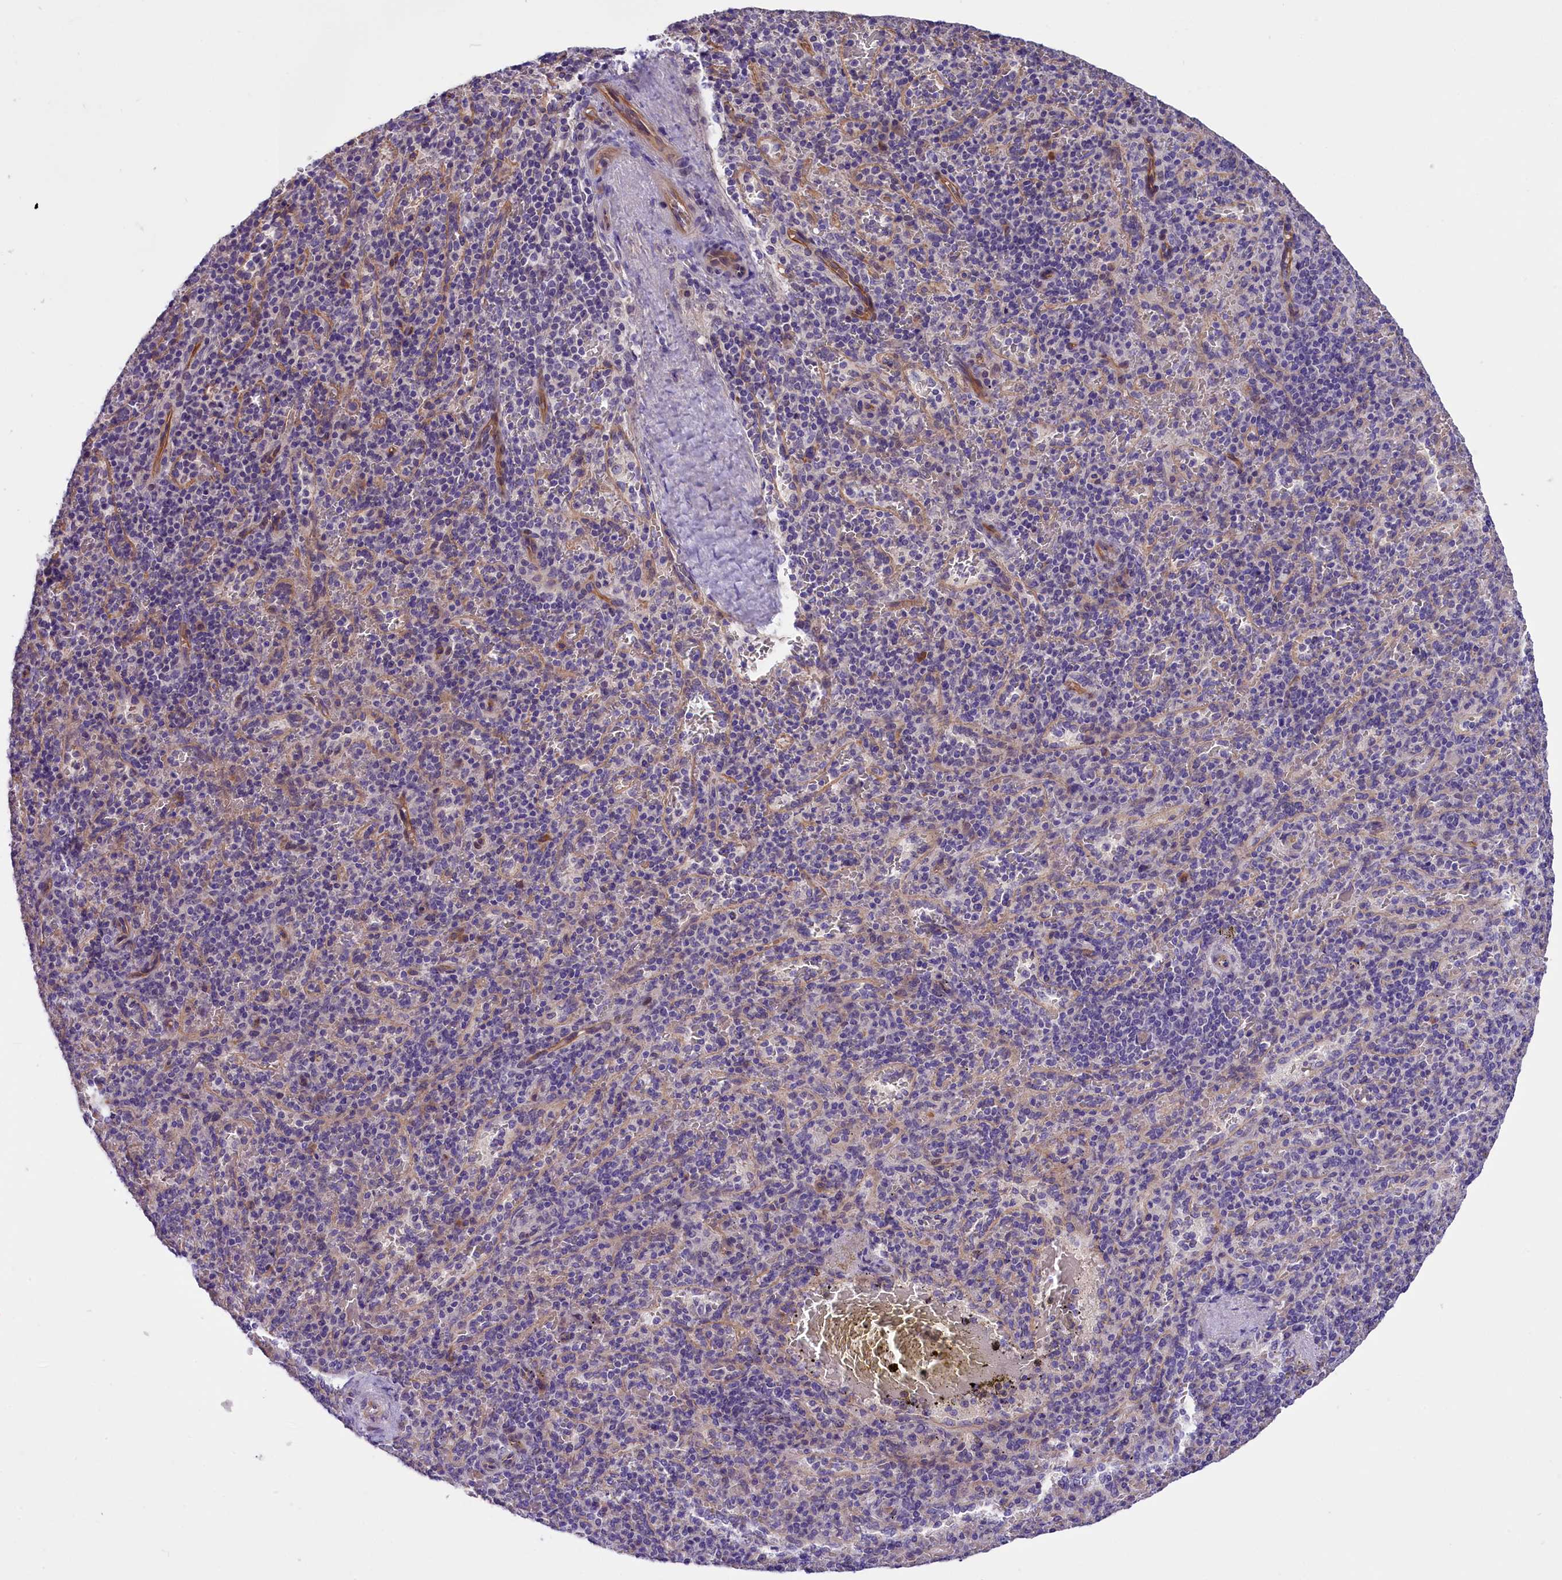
{"staining": {"intensity": "negative", "quantity": "none", "location": "none"}, "tissue": "spleen", "cell_type": "Cells in red pulp", "image_type": "normal", "snomed": [{"axis": "morphology", "description": "Normal tissue, NOS"}, {"axis": "topography", "description": "Spleen"}], "caption": "Immunohistochemistry (IHC) image of benign spleen: spleen stained with DAB demonstrates no significant protein expression in cells in red pulp.", "gene": "CCDC32", "patient": {"sex": "male", "age": 82}}